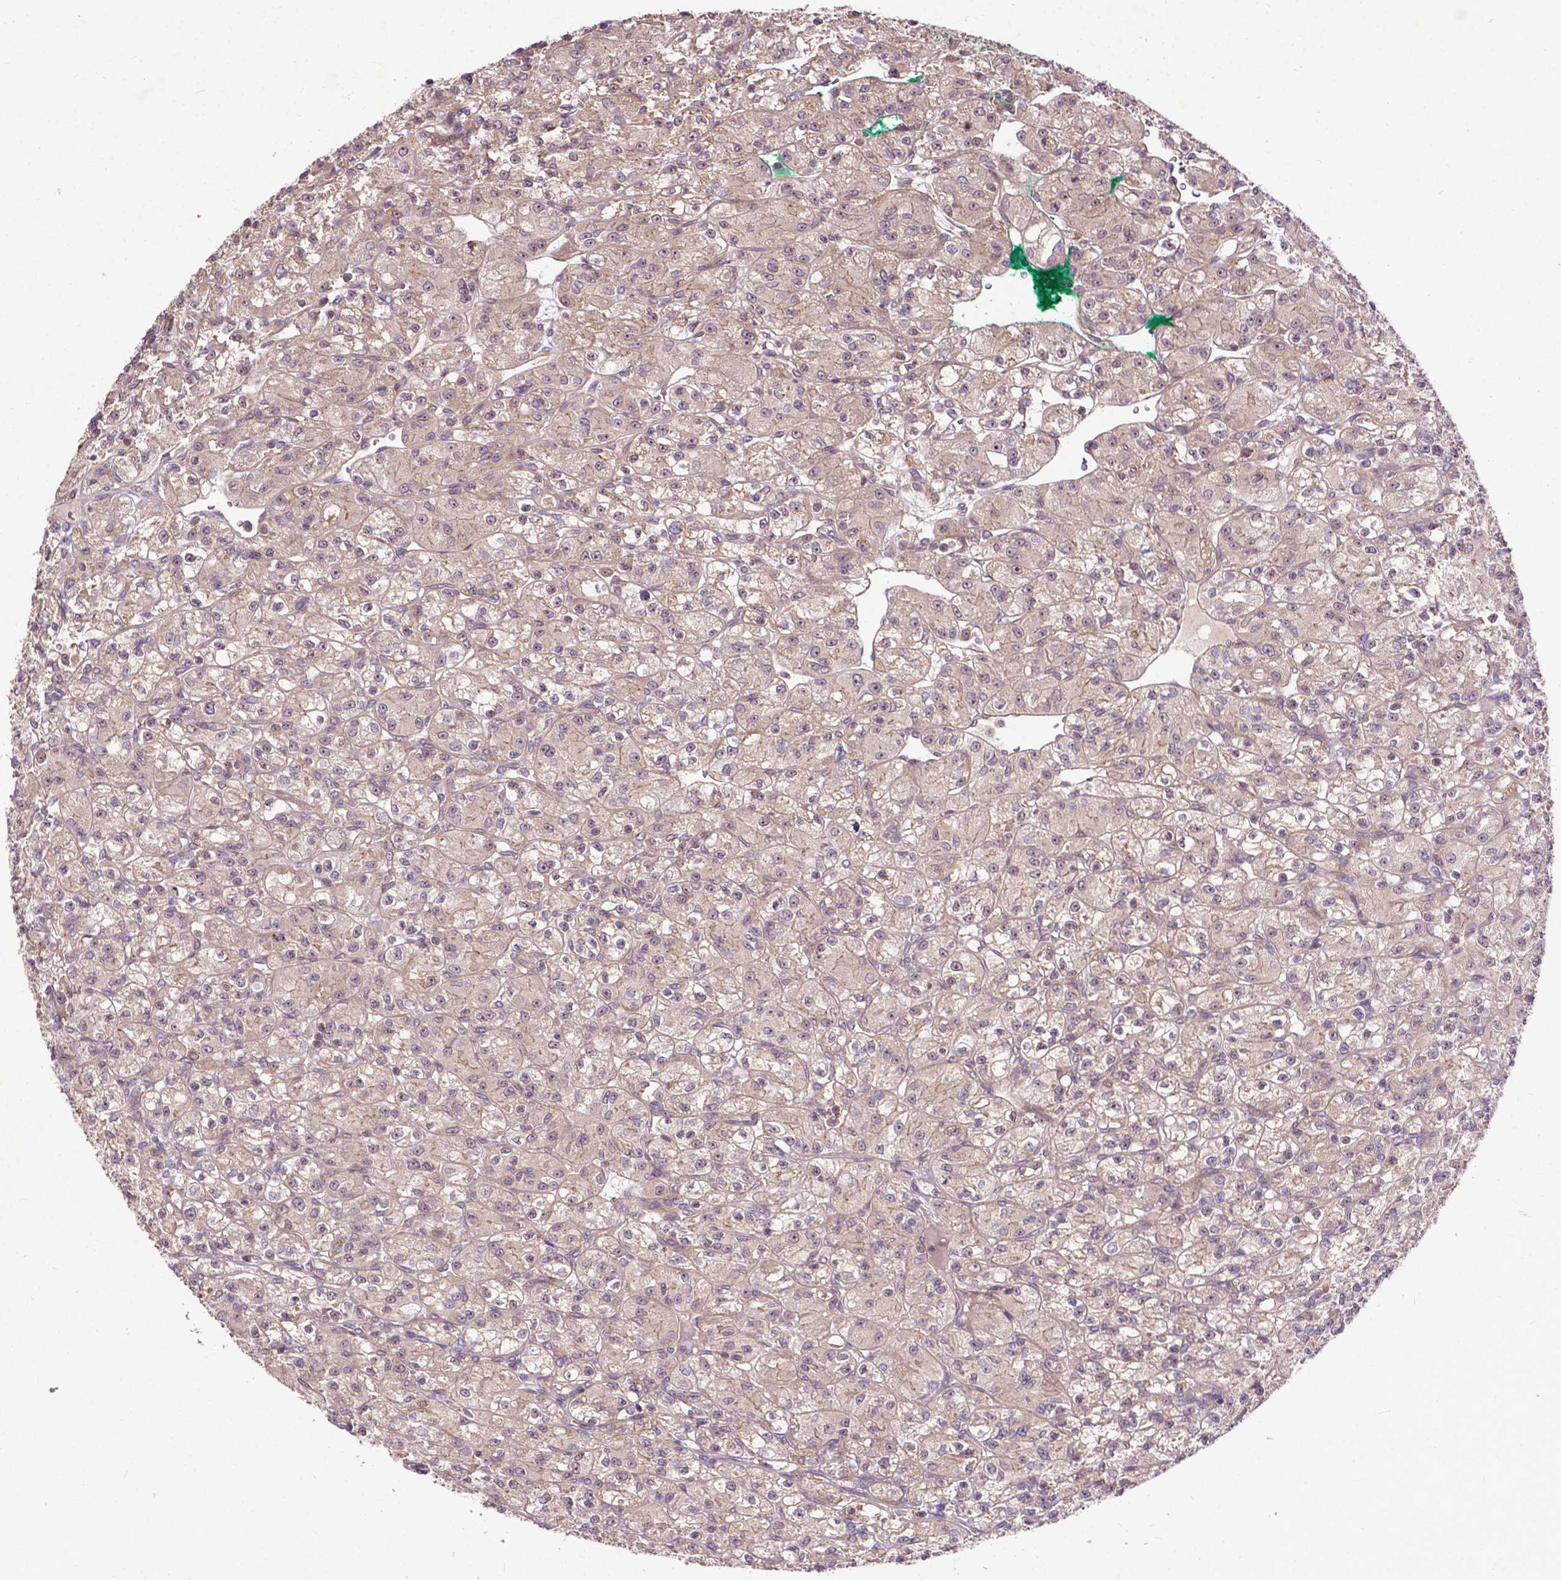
{"staining": {"intensity": "weak", "quantity": "25%-75%", "location": "cytoplasmic/membranous"}, "tissue": "renal cancer", "cell_type": "Tumor cells", "image_type": "cancer", "snomed": [{"axis": "morphology", "description": "Adenocarcinoma, NOS"}, {"axis": "topography", "description": "Kidney"}], "caption": "There is low levels of weak cytoplasmic/membranous staining in tumor cells of renal adenocarcinoma, as demonstrated by immunohistochemical staining (brown color).", "gene": "PARP3", "patient": {"sex": "female", "age": 70}}